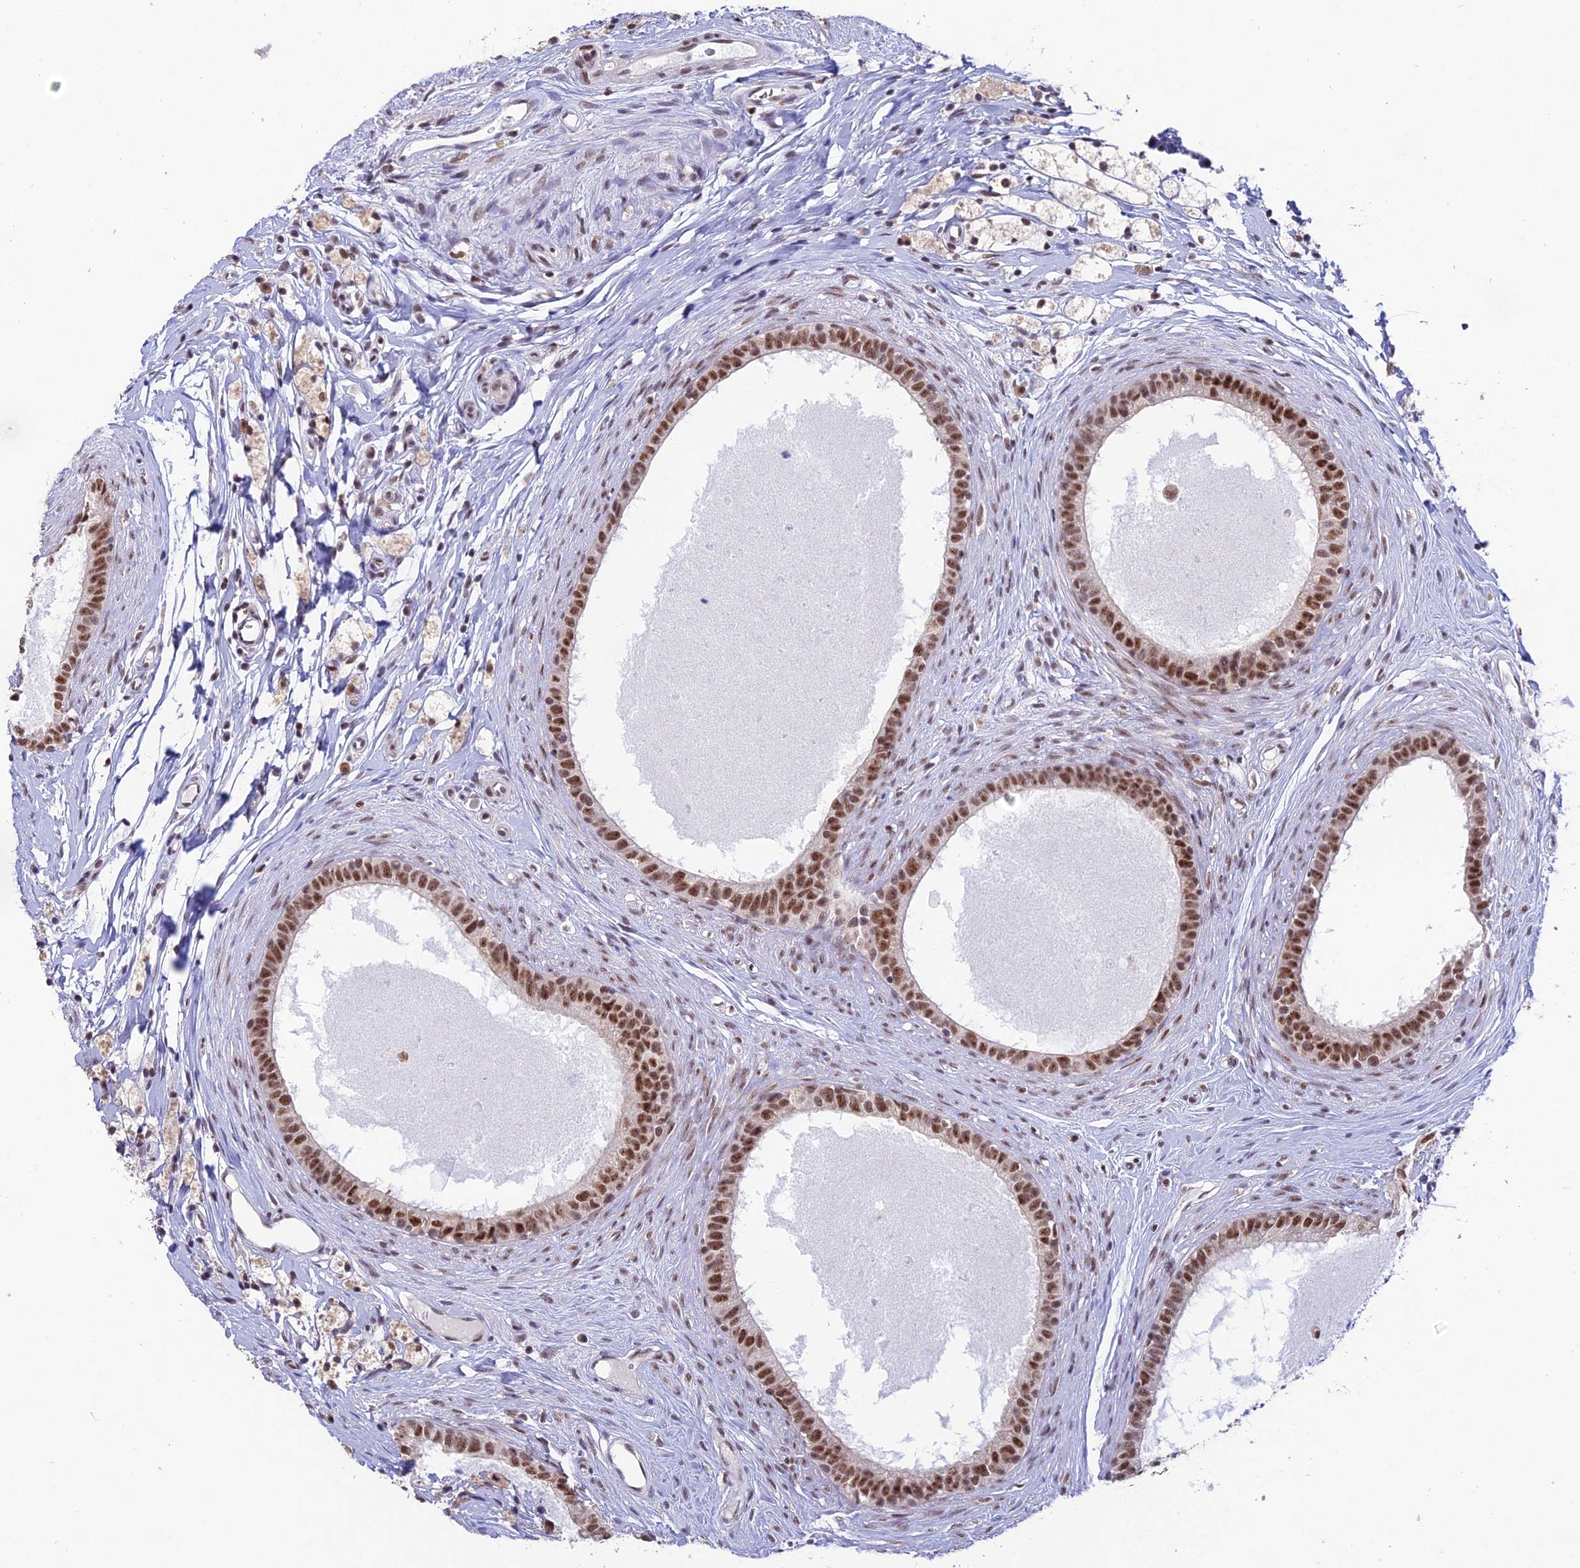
{"staining": {"intensity": "moderate", "quantity": ">75%", "location": "nuclear"}, "tissue": "epididymis", "cell_type": "Glandular cells", "image_type": "normal", "snomed": [{"axis": "morphology", "description": "Normal tissue, NOS"}, {"axis": "topography", "description": "Epididymis"}], "caption": "Immunohistochemical staining of unremarkable epididymis exhibits medium levels of moderate nuclear staining in approximately >75% of glandular cells. The protein of interest is shown in brown color, while the nuclei are stained blue.", "gene": "THOC7", "patient": {"sex": "male", "age": 80}}